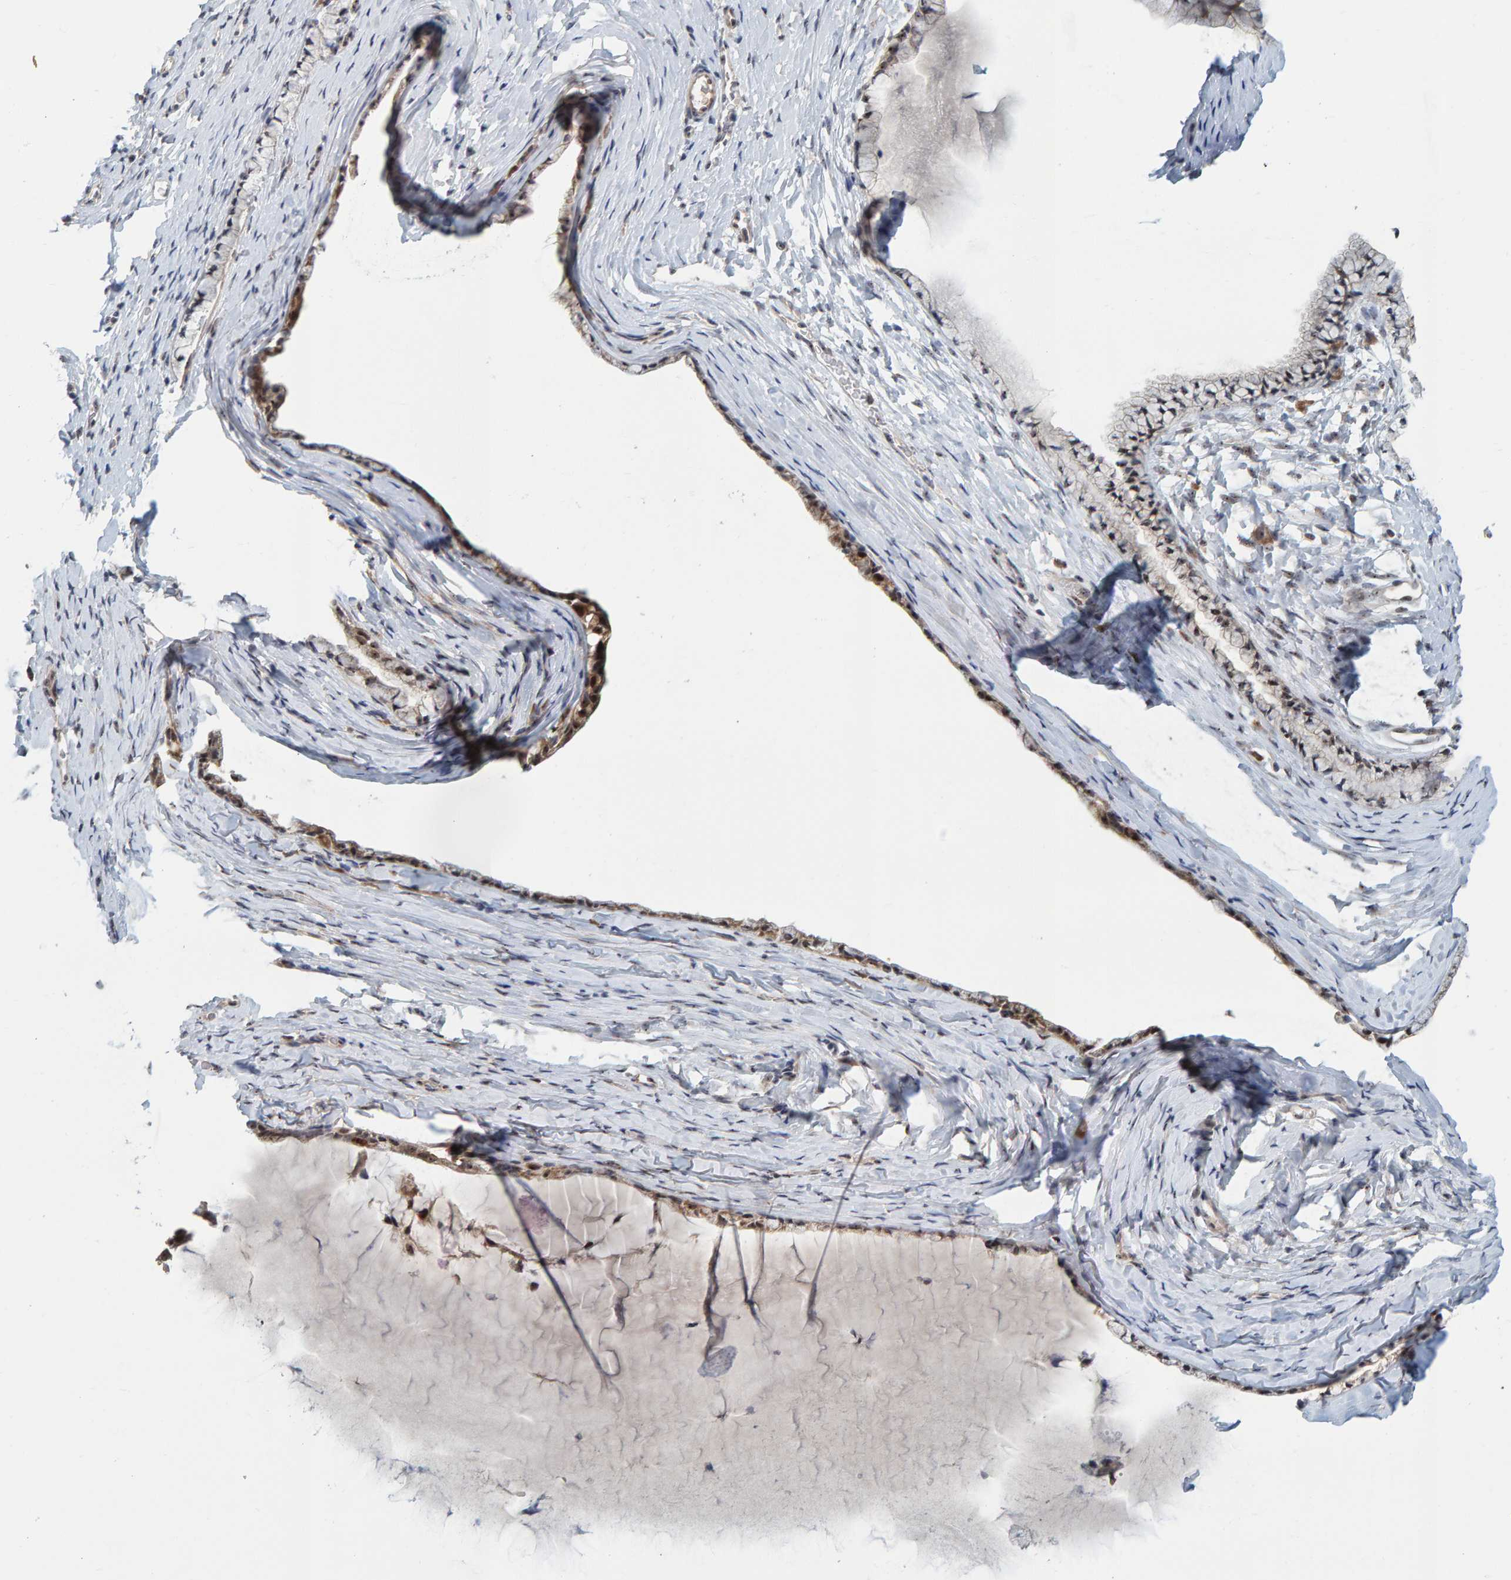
{"staining": {"intensity": "moderate", "quantity": ">75%", "location": "cytoplasmic/membranous,nuclear"}, "tissue": "cervix", "cell_type": "Glandular cells", "image_type": "normal", "snomed": [{"axis": "morphology", "description": "Normal tissue, NOS"}, {"axis": "topography", "description": "Cervix"}], "caption": "The immunohistochemical stain shows moderate cytoplasmic/membranous,nuclear staining in glandular cells of unremarkable cervix.", "gene": "POLR1E", "patient": {"sex": "female", "age": 72}}